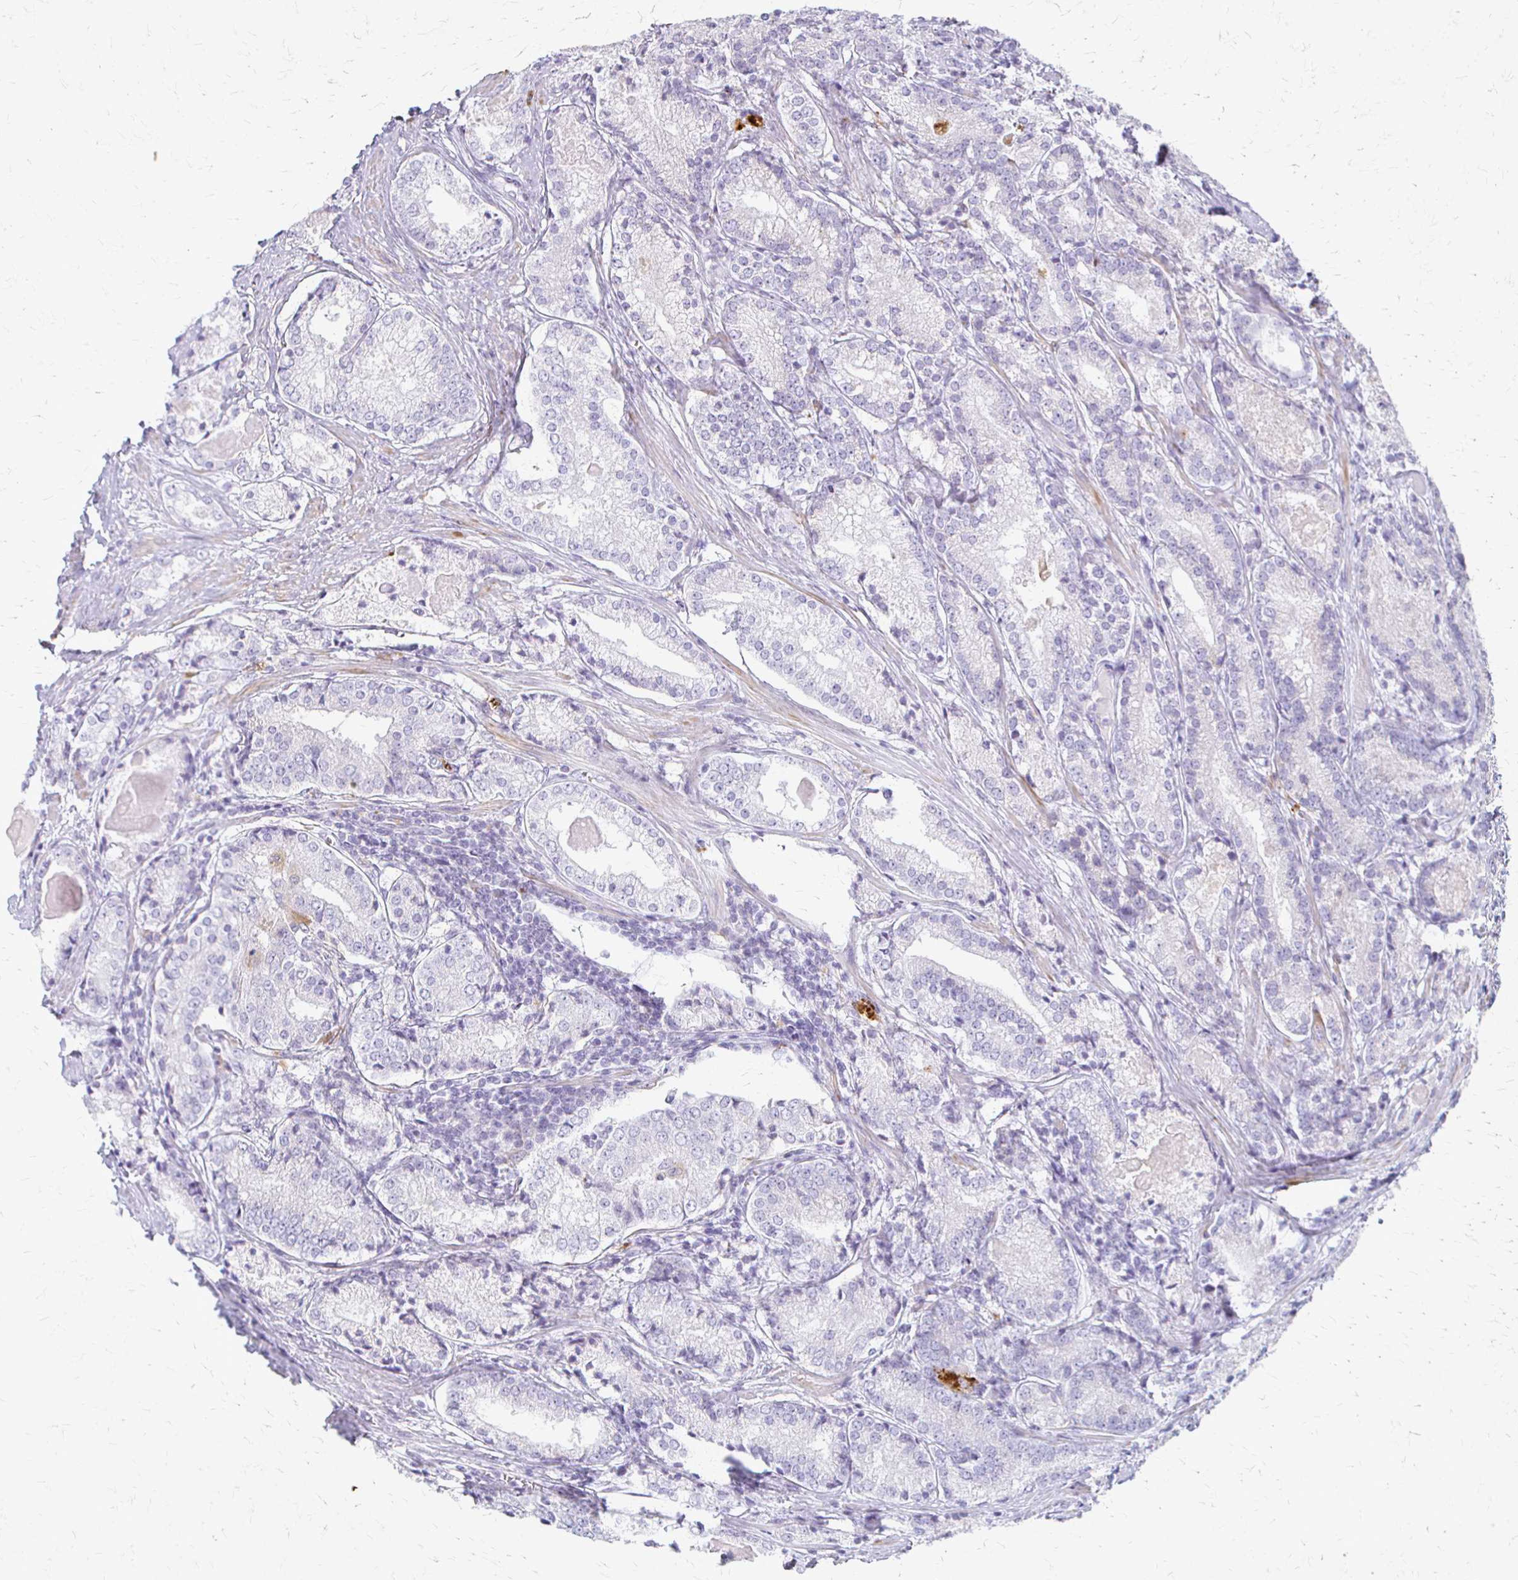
{"staining": {"intensity": "negative", "quantity": "none", "location": "none"}, "tissue": "prostate cancer", "cell_type": "Tumor cells", "image_type": "cancer", "snomed": [{"axis": "morphology", "description": "Adenocarcinoma, NOS"}, {"axis": "morphology", "description": "Adenocarcinoma, Low grade"}, {"axis": "topography", "description": "Prostate"}], "caption": "IHC of human prostate cancer (adenocarcinoma (low-grade)) reveals no expression in tumor cells. (Brightfield microscopy of DAB immunohistochemistry (IHC) at high magnification).", "gene": "ACP5", "patient": {"sex": "male", "age": 68}}